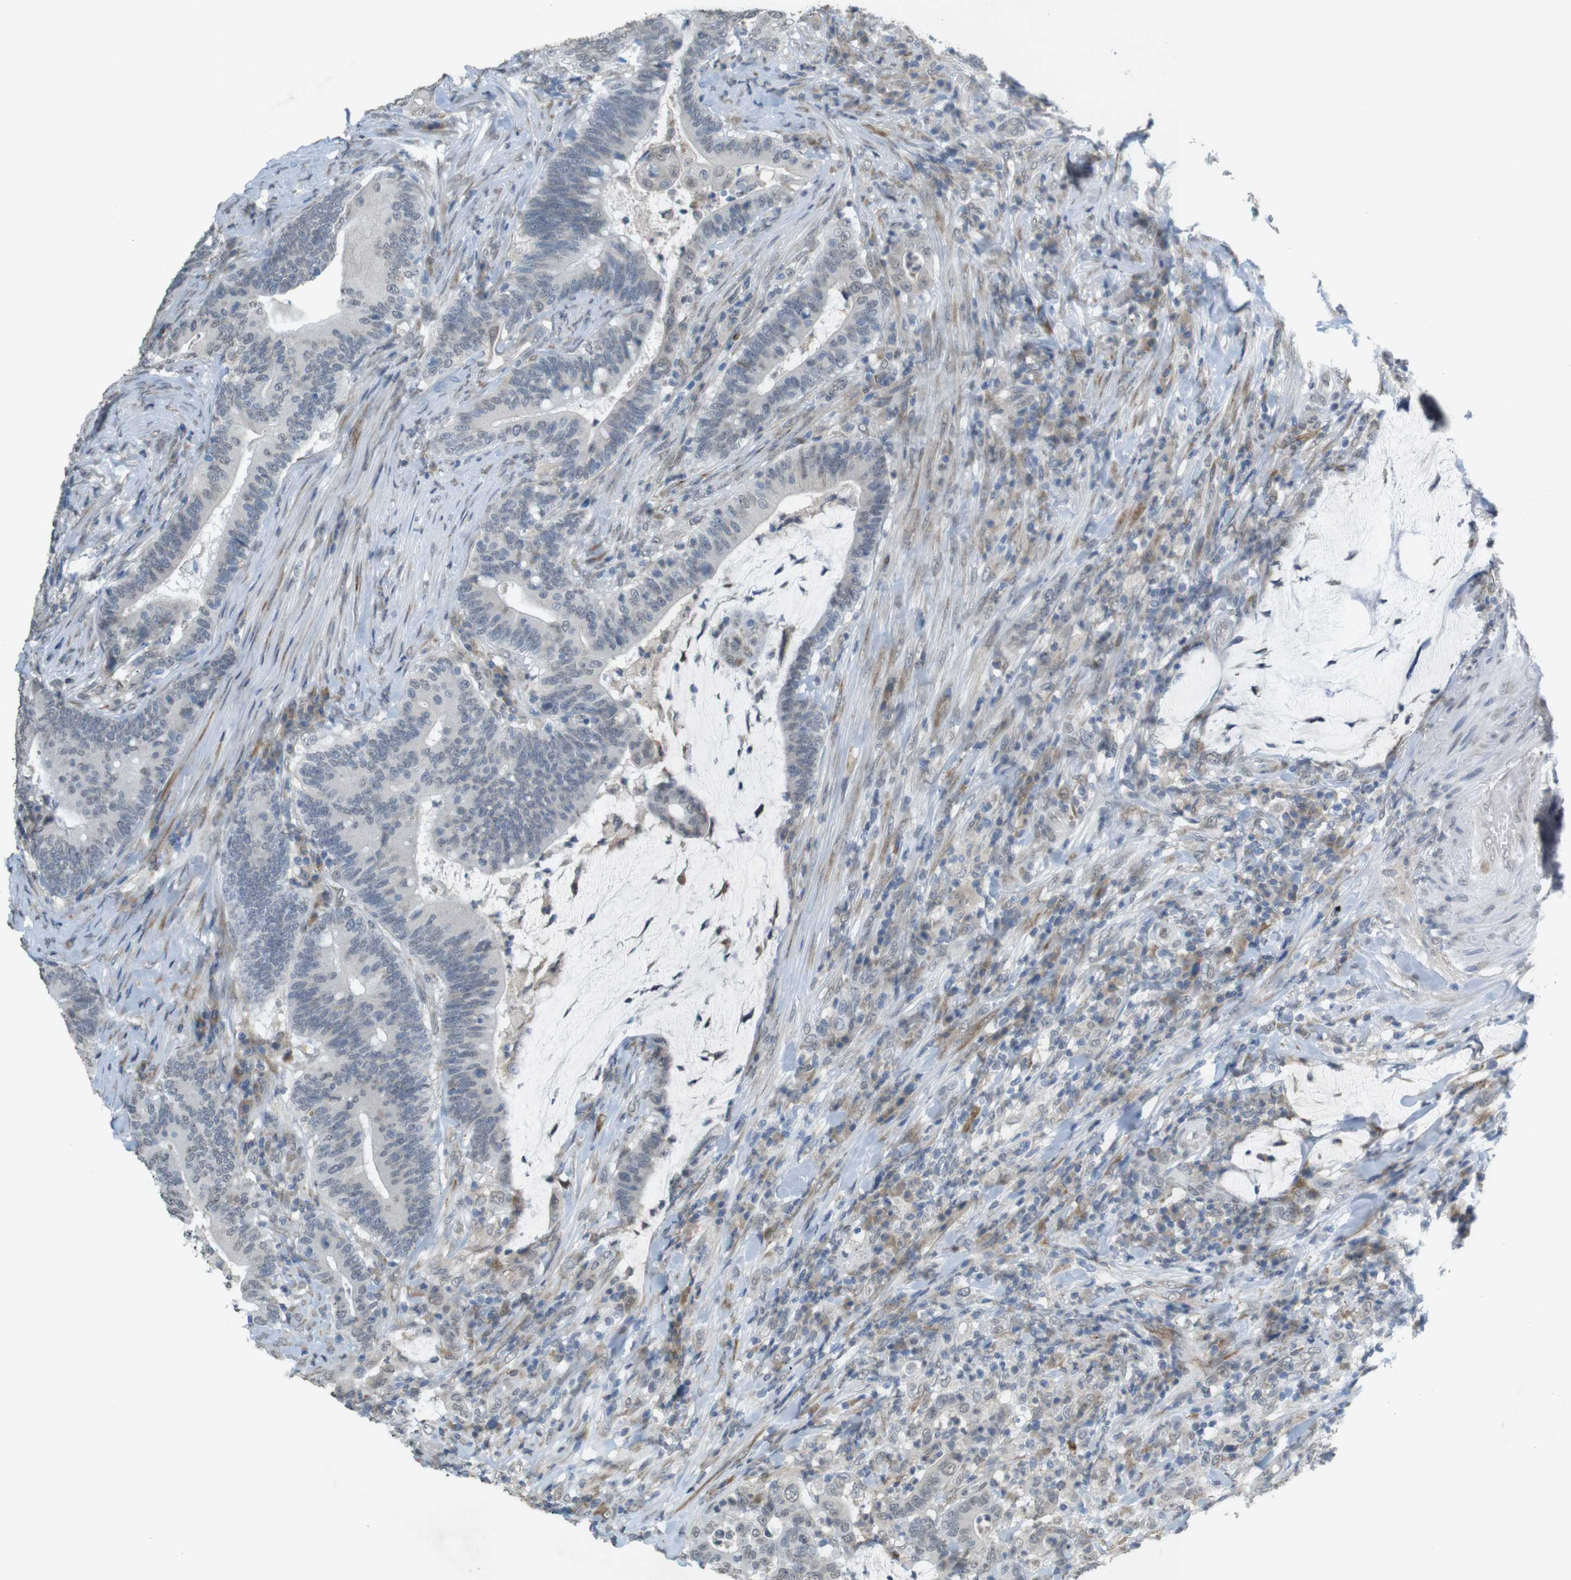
{"staining": {"intensity": "negative", "quantity": "none", "location": "none"}, "tissue": "colorectal cancer", "cell_type": "Tumor cells", "image_type": "cancer", "snomed": [{"axis": "morphology", "description": "Normal tissue, NOS"}, {"axis": "morphology", "description": "Adenocarcinoma, NOS"}, {"axis": "topography", "description": "Colon"}], "caption": "Tumor cells are negative for protein expression in human colorectal adenocarcinoma.", "gene": "FZD10", "patient": {"sex": "female", "age": 66}}